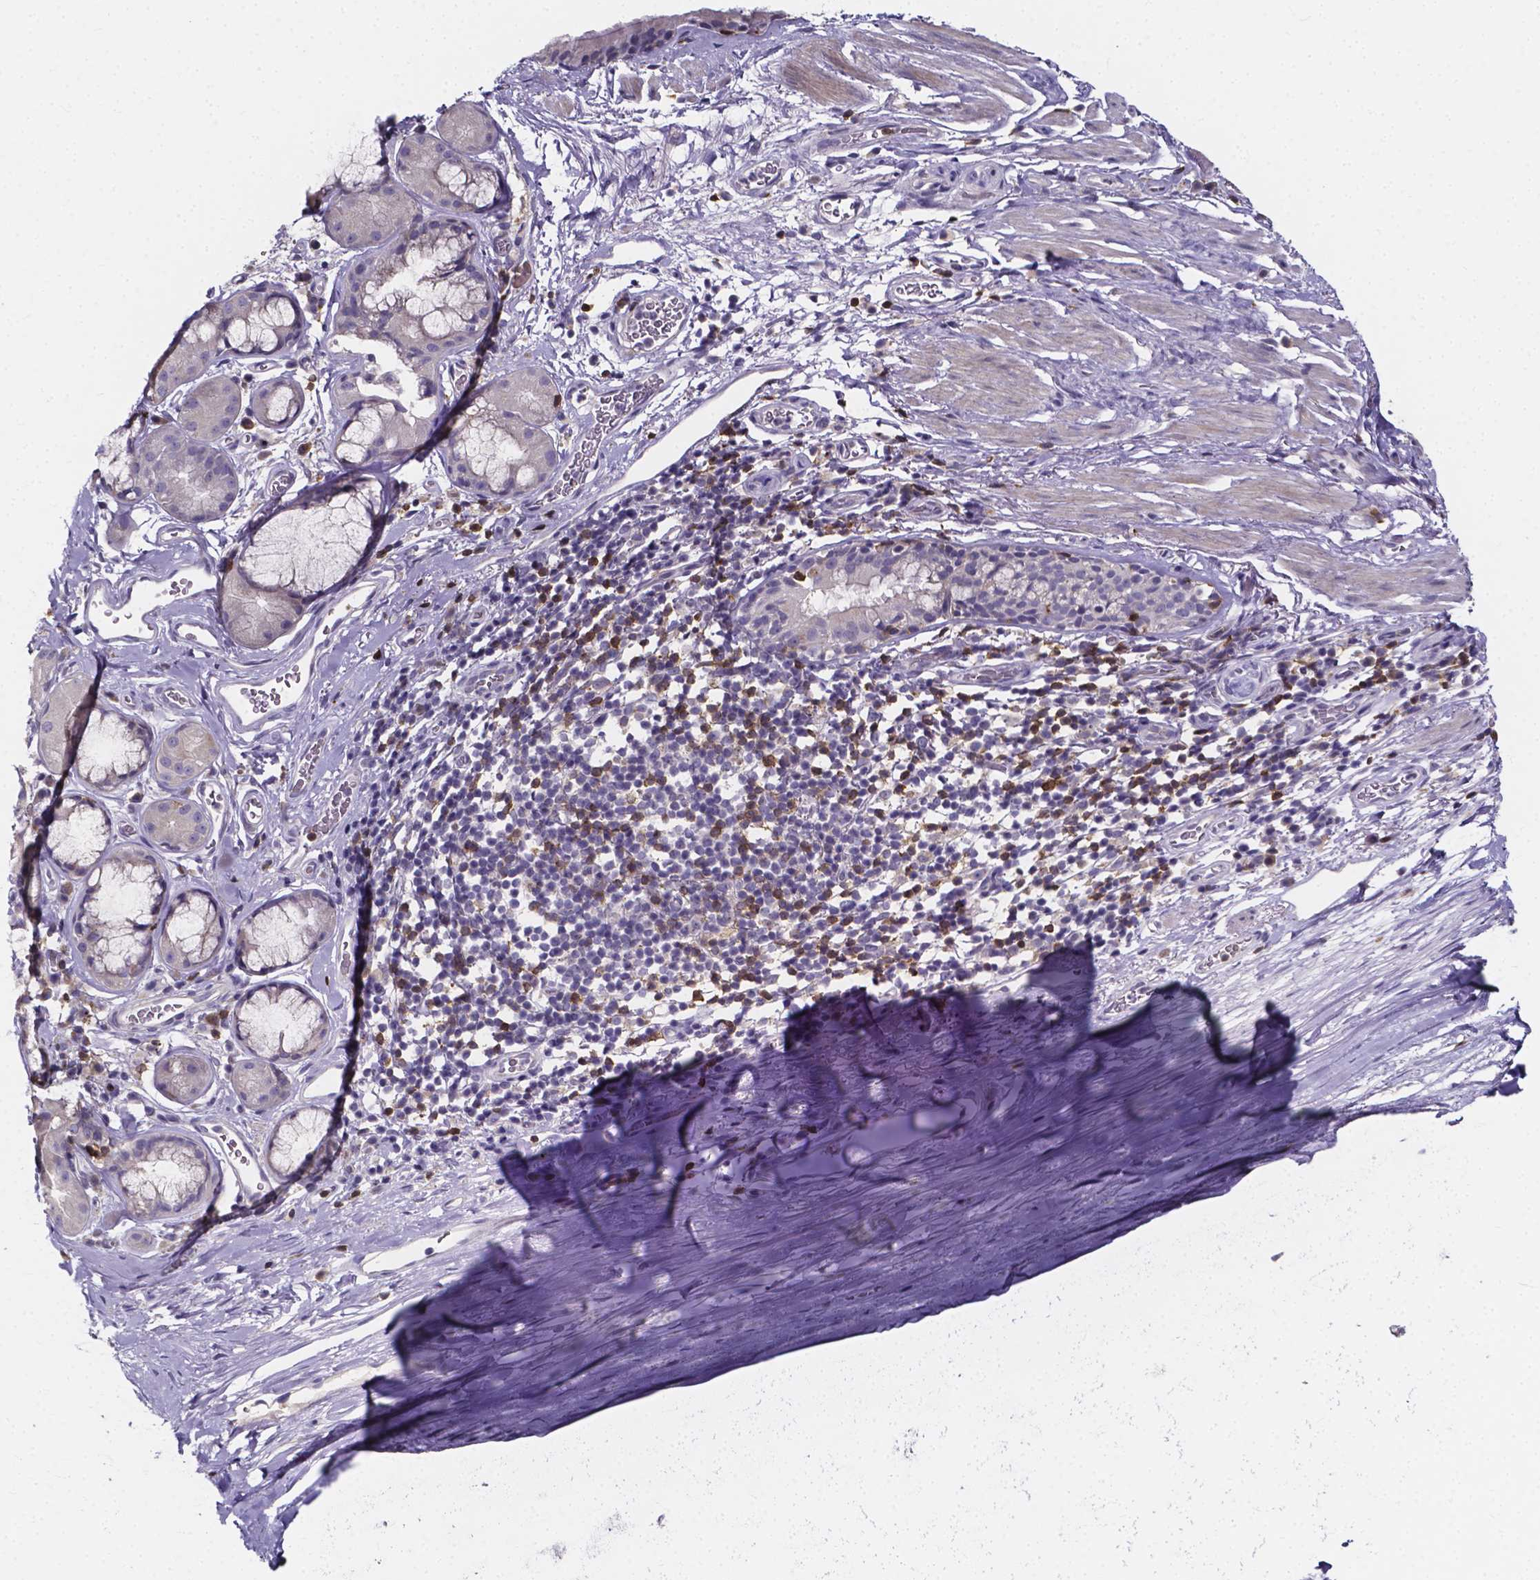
{"staining": {"intensity": "negative", "quantity": "none", "location": "none"}, "tissue": "bronchus", "cell_type": "Respiratory epithelial cells", "image_type": "normal", "snomed": [{"axis": "morphology", "description": "Normal tissue, NOS"}, {"axis": "topography", "description": "Cartilage tissue"}, {"axis": "topography", "description": "Bronchus"}], "caption": "Immunohistochemistry (IHC) micrograph of benign bronchus stained for a protein (brown), which shows no staining in respiratory epithelial cells.", "gene": "THEMIS", "patient": {"sex": "male", "age": 58}}